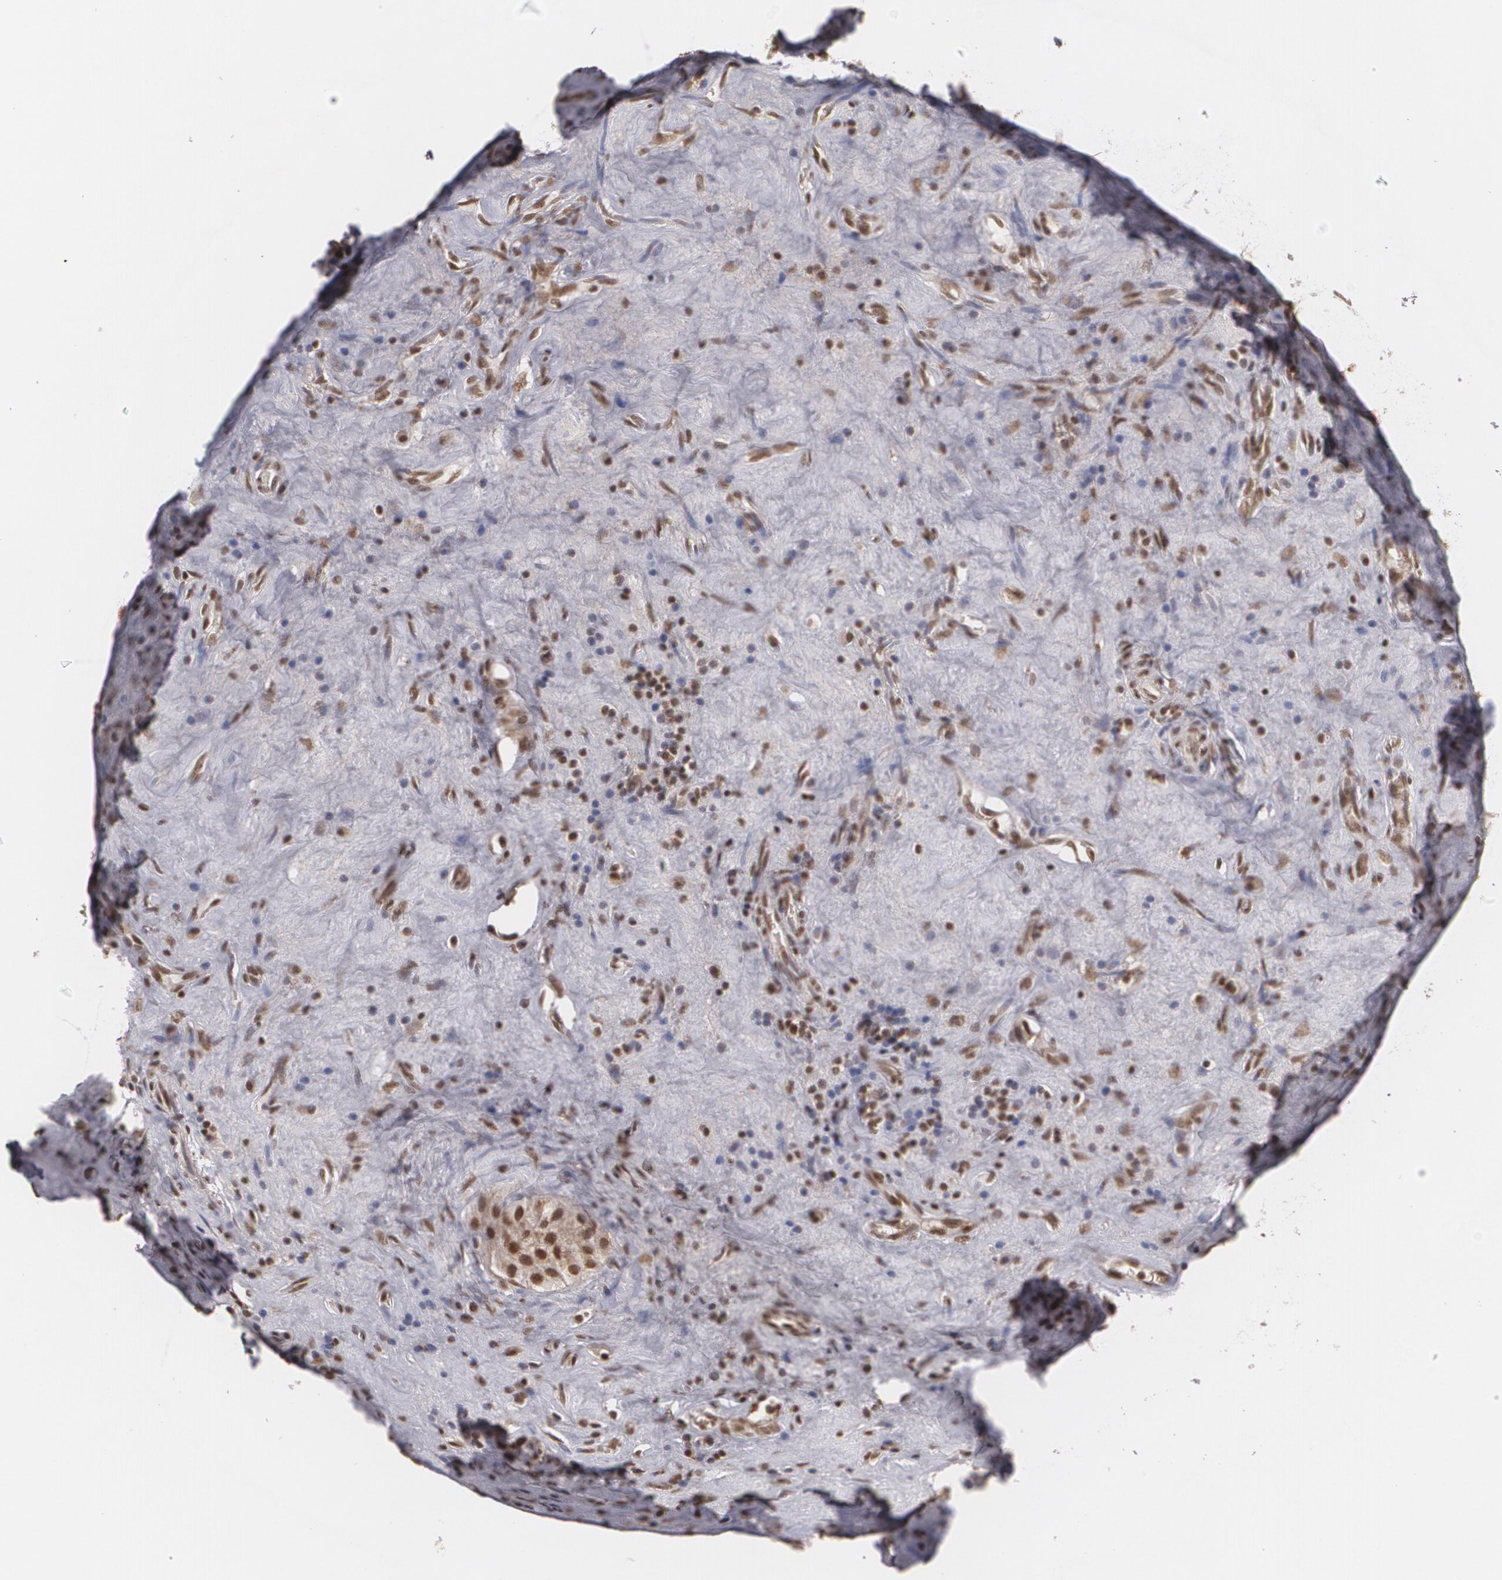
{"staining": {"intensity": "strong", "quantity": ">75%", "location": "nuclear"}, "tissue": "testis cancer", "cell_type": "Tumor cells", "image_type": "cancer", "snomed": [{"axis": "morphology", "description": "Seminoma, NOS"}, {"axis": "topography", "description": "Testis"}], "caption": "Protein expression analysis of human seminoma (testis) reveals strong nuclear staining in about >75% of tumor cells.", "gene": "RXRB", "patient": {"sex": "male", "age": 34}}